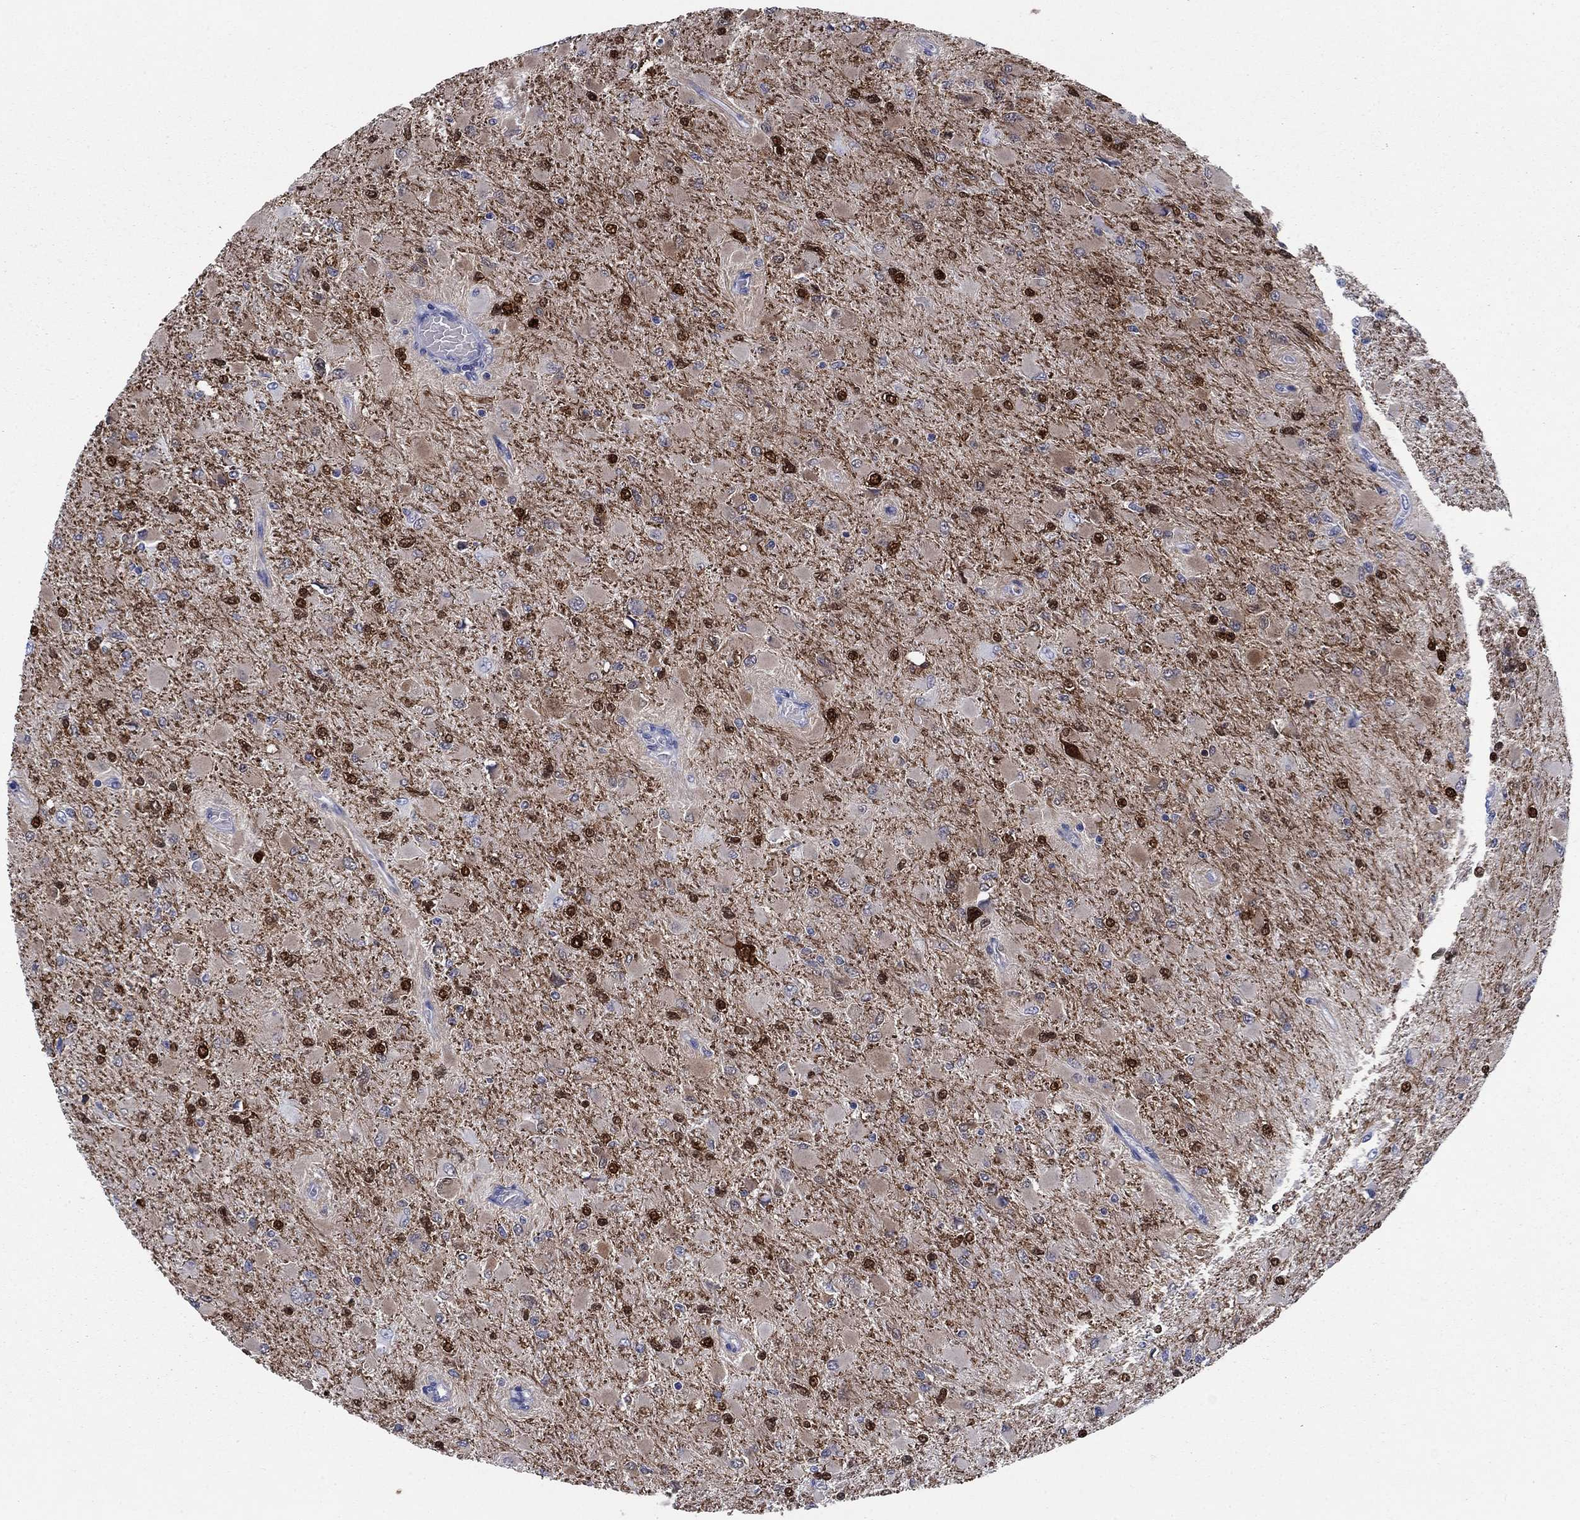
{"staining": {"intensity": "strong", "quantity": "<25%", "location": "cytoplasmic/membranous"}, "tissue": "glioma", "cell_type": "Tumor cells", "image_type": "cancer", "snomed": [{"axis": "morphology", "description": "Glioma, malignant, High grade"}, {"axis": "topography", "description": "Cerebral cortex"}], "caption": "Brown immunohistochemical staining in glioma reveals strong cytoplasmic/membranous expression in approximately <25% of tumor cells.", "gene": "STMN1", "patient": {"sex": "female", "age": 36}}